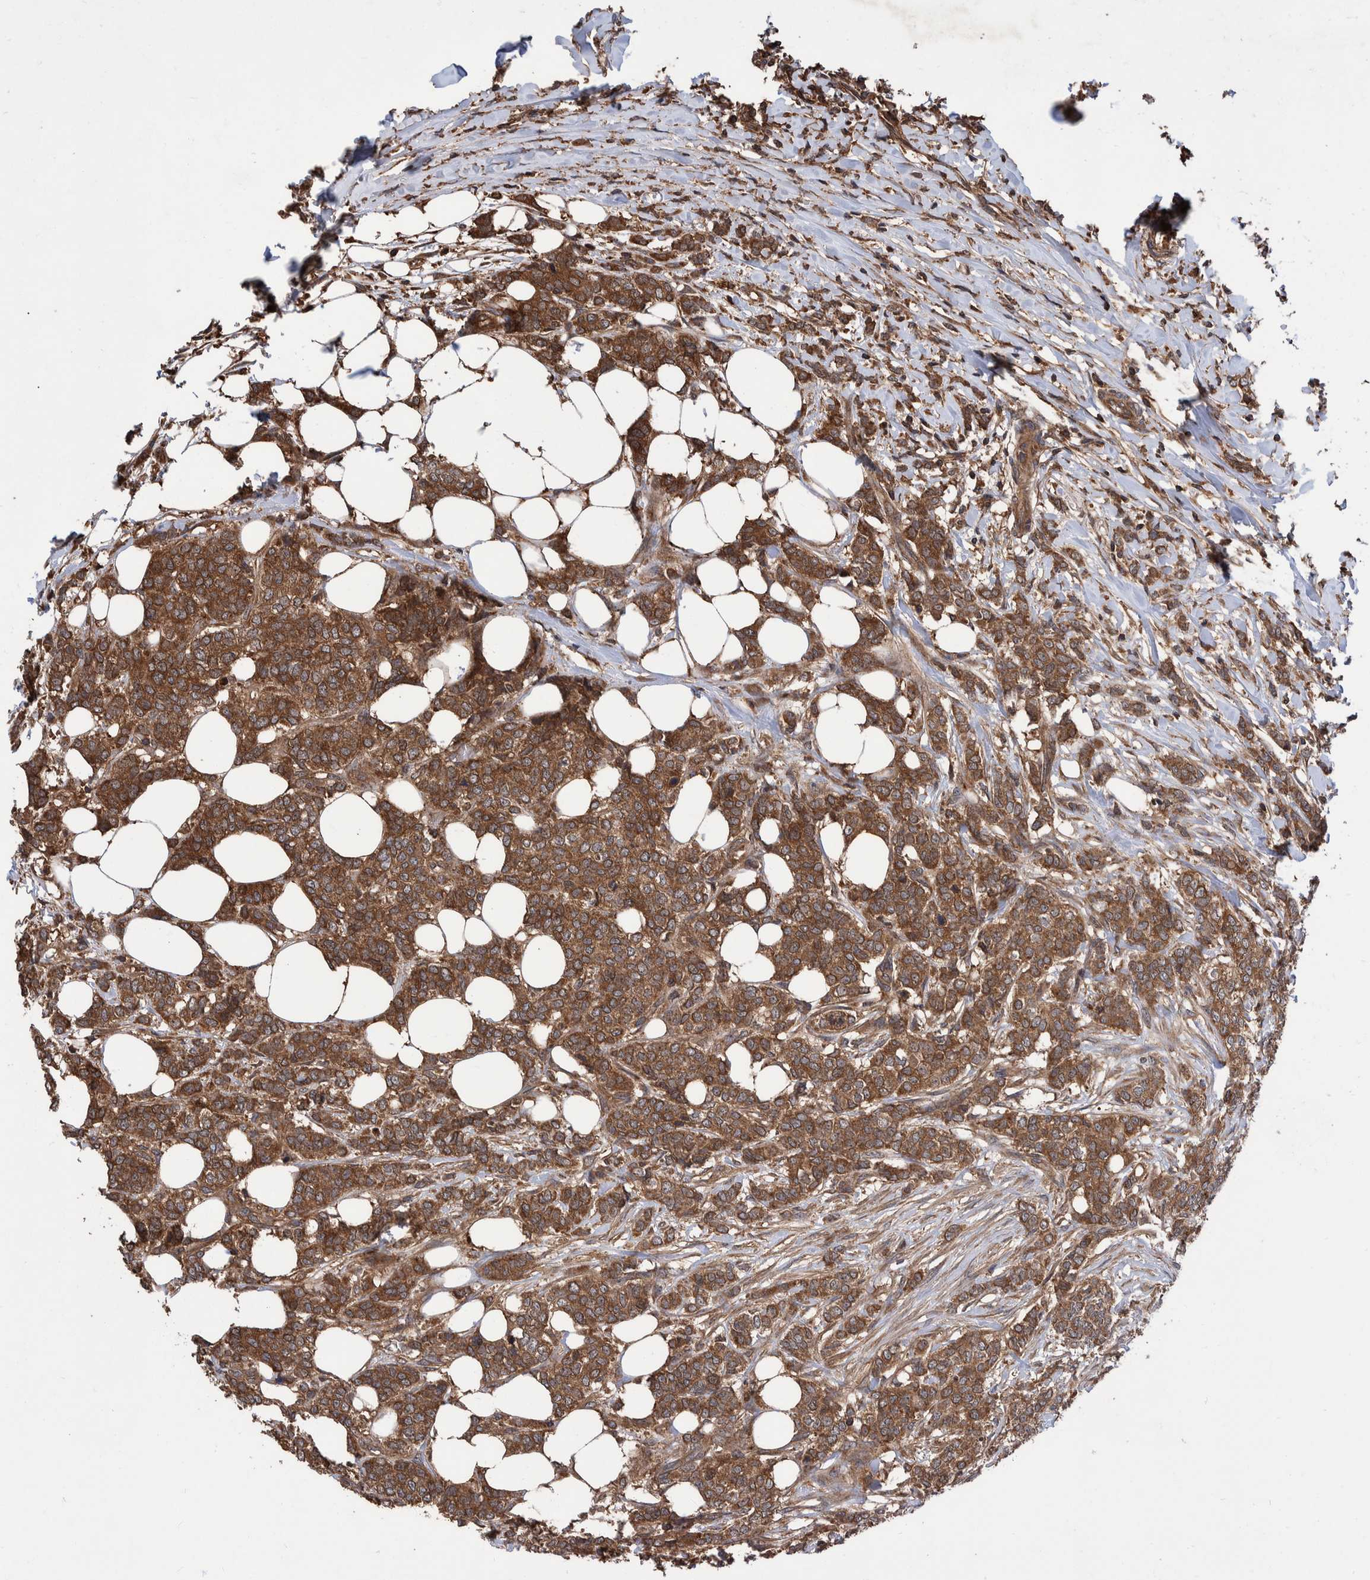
{"staining": {"intensity": "moderate", "quantity": ">75%", "location": "cytoplasmic/membranous"}, "tissue": "breast cancer", "cell_type": "Tumor cells", "image_type": "cancer", "snomed": [{"axis": "morphology", "description": "Lobular carcinoma"}, {"axis": "topography", "description": "Skin"}, {"axis": "topography", "description": "Breast"}], "caption": "Lobular carcinoma (breast) stained with a brown dye exhibits moderate cytoplasmic/membranous positive positivity in about >75% of tumor cells.", "gene": "VBP1", "patient": {"sex": "female", "age": 46}}